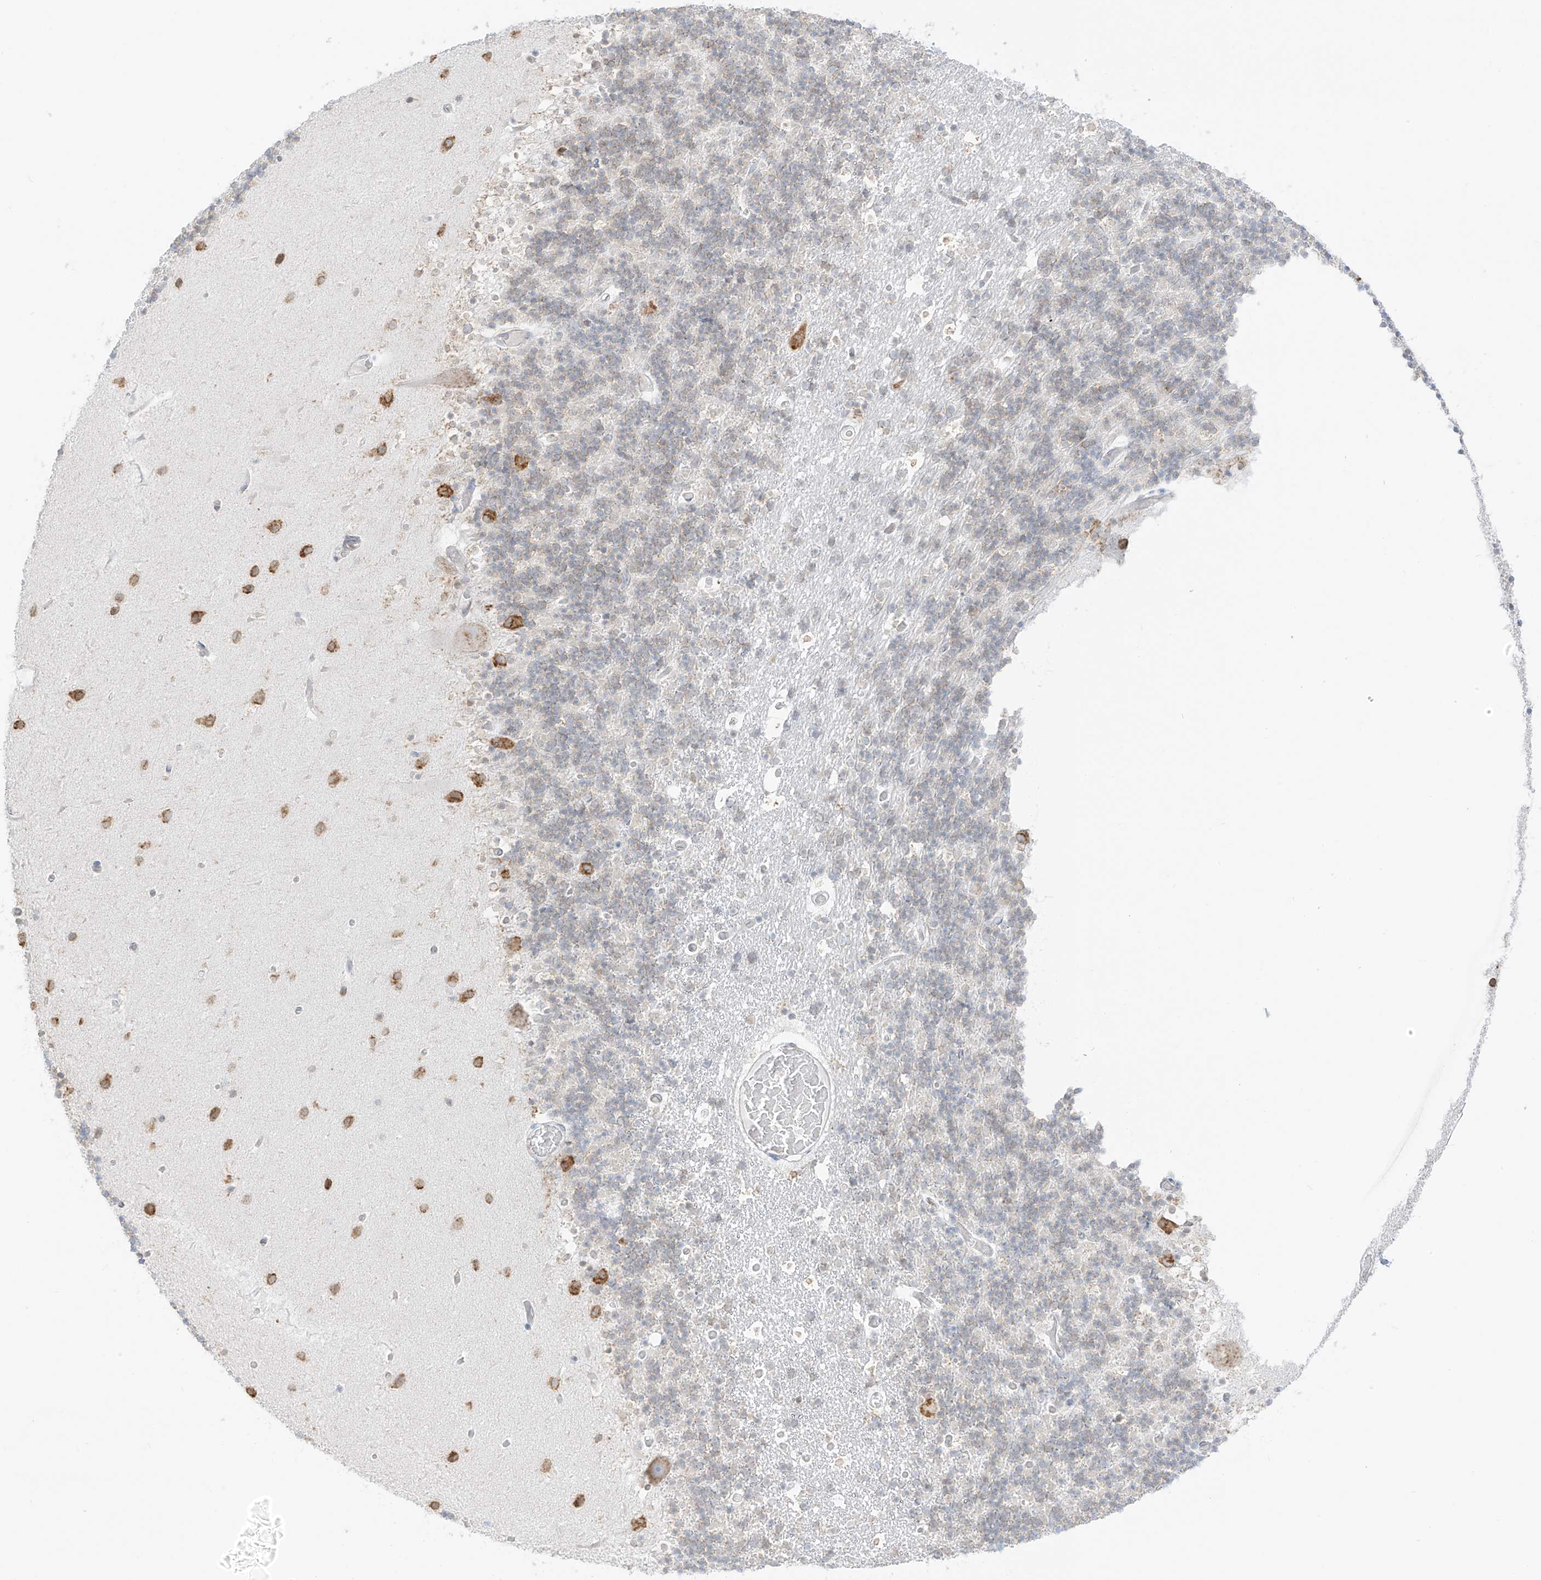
{"staining": {"intensity": "weak", "quantity": "25%-75%", "location": "cytoplasmic/membranous"}, "tissue": "cerebellum", "cell_type": "Cells in granular layer", "image_type": "normal", "snomed": [{"axis": "morphology", "description": "Normal tissue, NOS"}, {"axis": "topography", "description": "Cerebellum"}], "caption": "A photomicrograph of cerebellum stained for a protein displays weak cytoplasmic/membranous brown staining in cells in granular layer.", "gene": "LRRC59", "patient": {"sex": "male", "age": 57}}